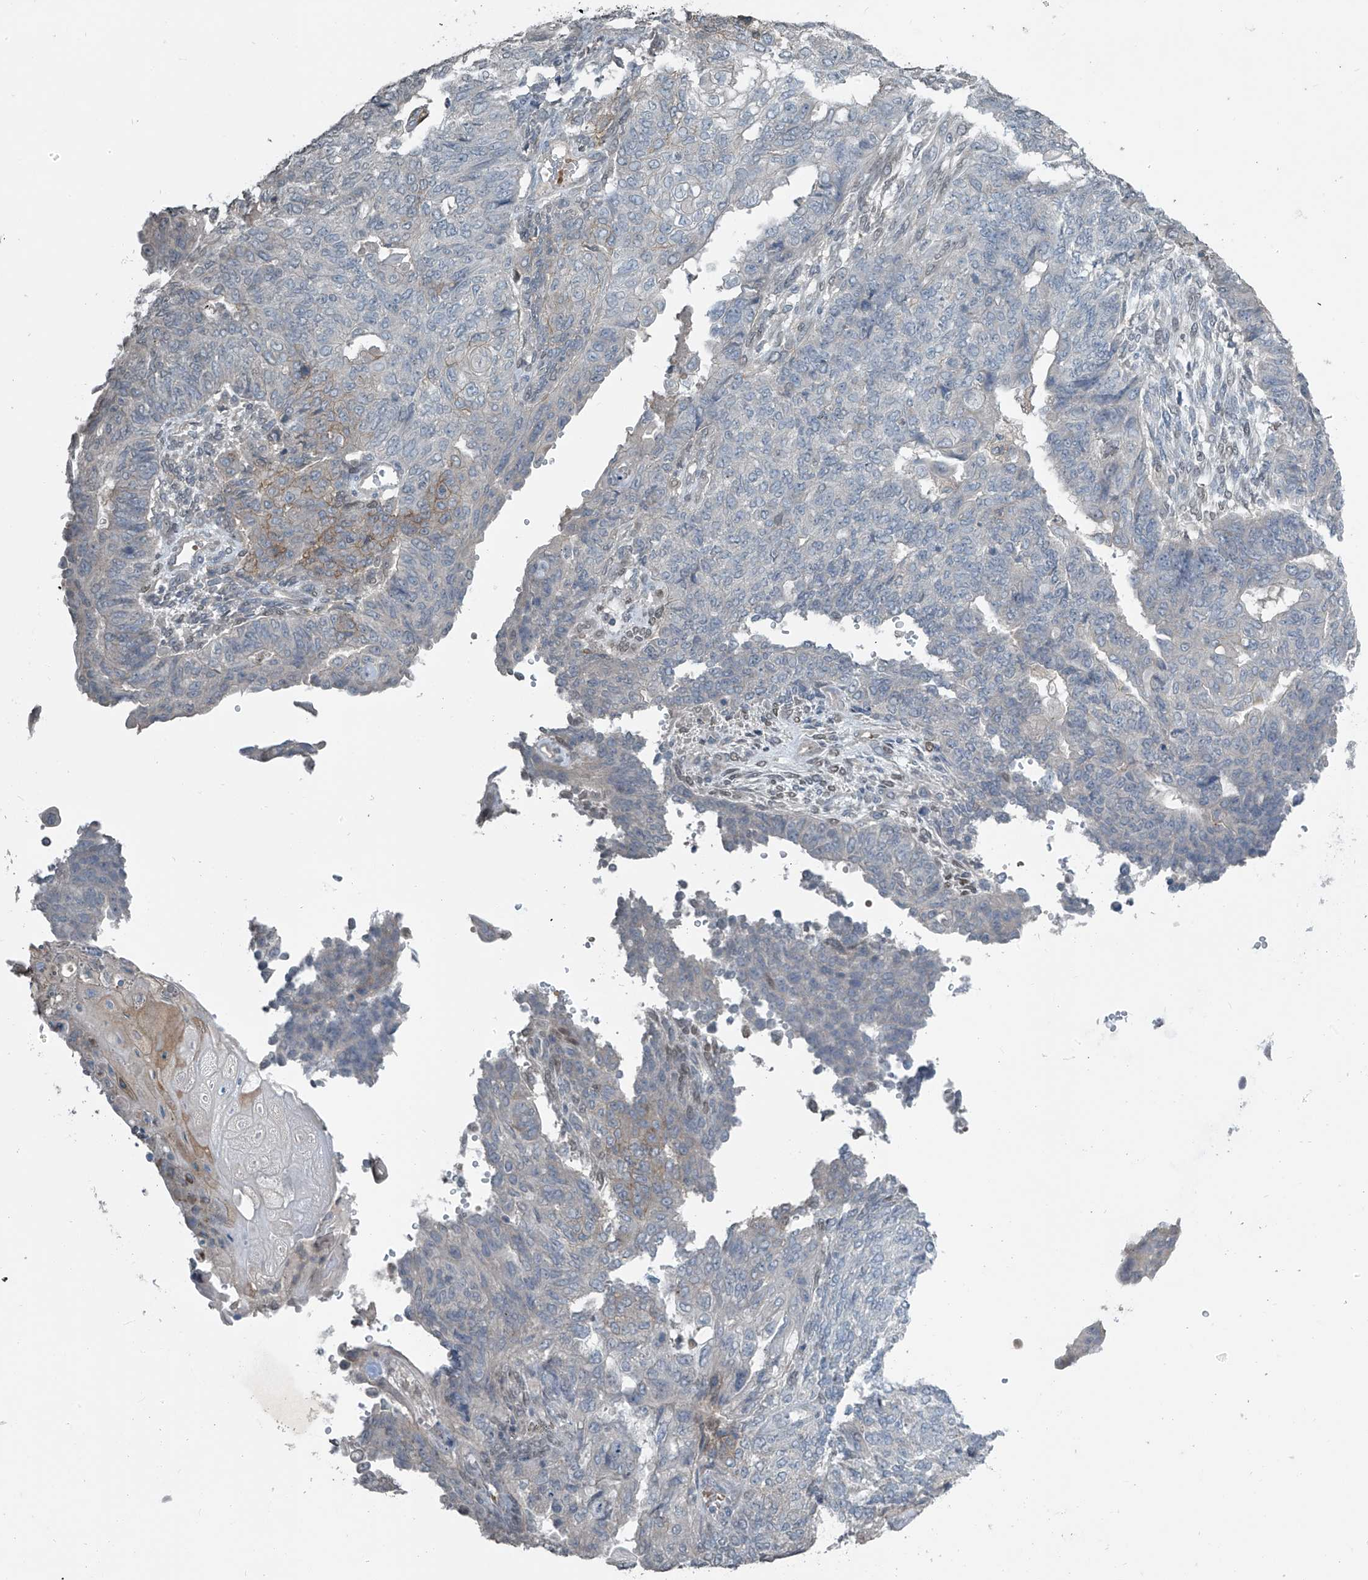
{"staining": {"intensity": "negative", "quantity": "none", "location": "none"}, "tissue": "endometrial cancer", "cell_type": "Tumor cells", "image_type": "cancer", "snomed": [{"axis": "morphology", "description": "Adenocarcinoma, NOS"}, {"axis": "topography", "description": "Endometrium"}], "caption": "Immunohistochemical staining of human adenocarcinoma (endometrial) demonstrates no significant positivity in tumor cells.", "gene": "HOXA11", "patient": {"sex": "female", "age": 32}}